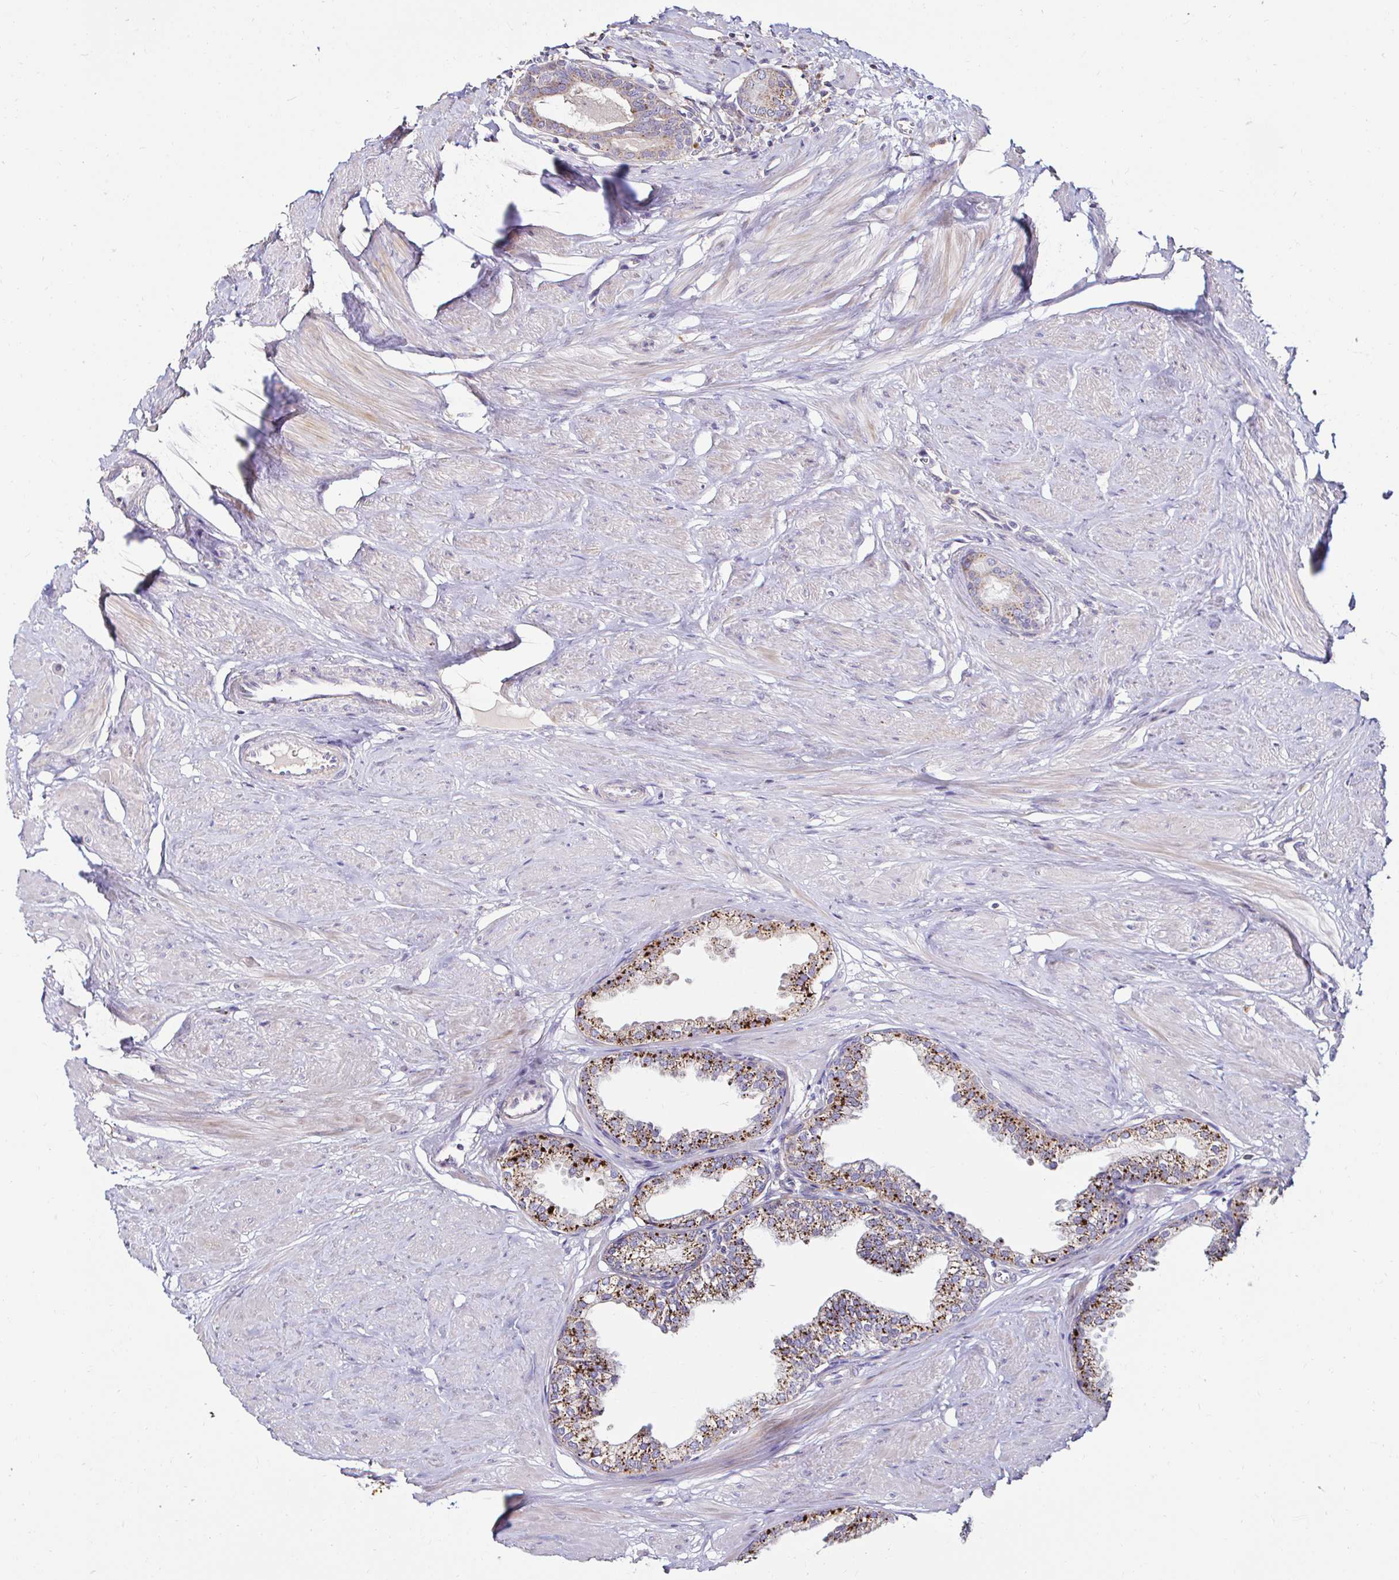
{"staining": {"intensity": "strong", "quantity": ">75%", "location": "cytoplasmic/membranous"}, "tissue": "prostate", "cell_type": "Glandular cells", "image_type": "normal", "snomed": [{"axis": "morphology", "description": "Normal tissue, NOS"}, {"axis": "topography", "description": "Prostate"}, {"axis": "topography", "description": "Peripheral nerve tissue"}], "caption": "Immunohistochemical staining of unremarkable prostate demonstrates >75% levels of strong cytoplasmic/membranous protein expression in about >75% of glandular cells. (DAB (3,3'-diaminobenzidine) = brown stain, brightfield microscopy at high magnification).", "gene": "GALNS", "patient": {"sex": "male", "age": 55}}